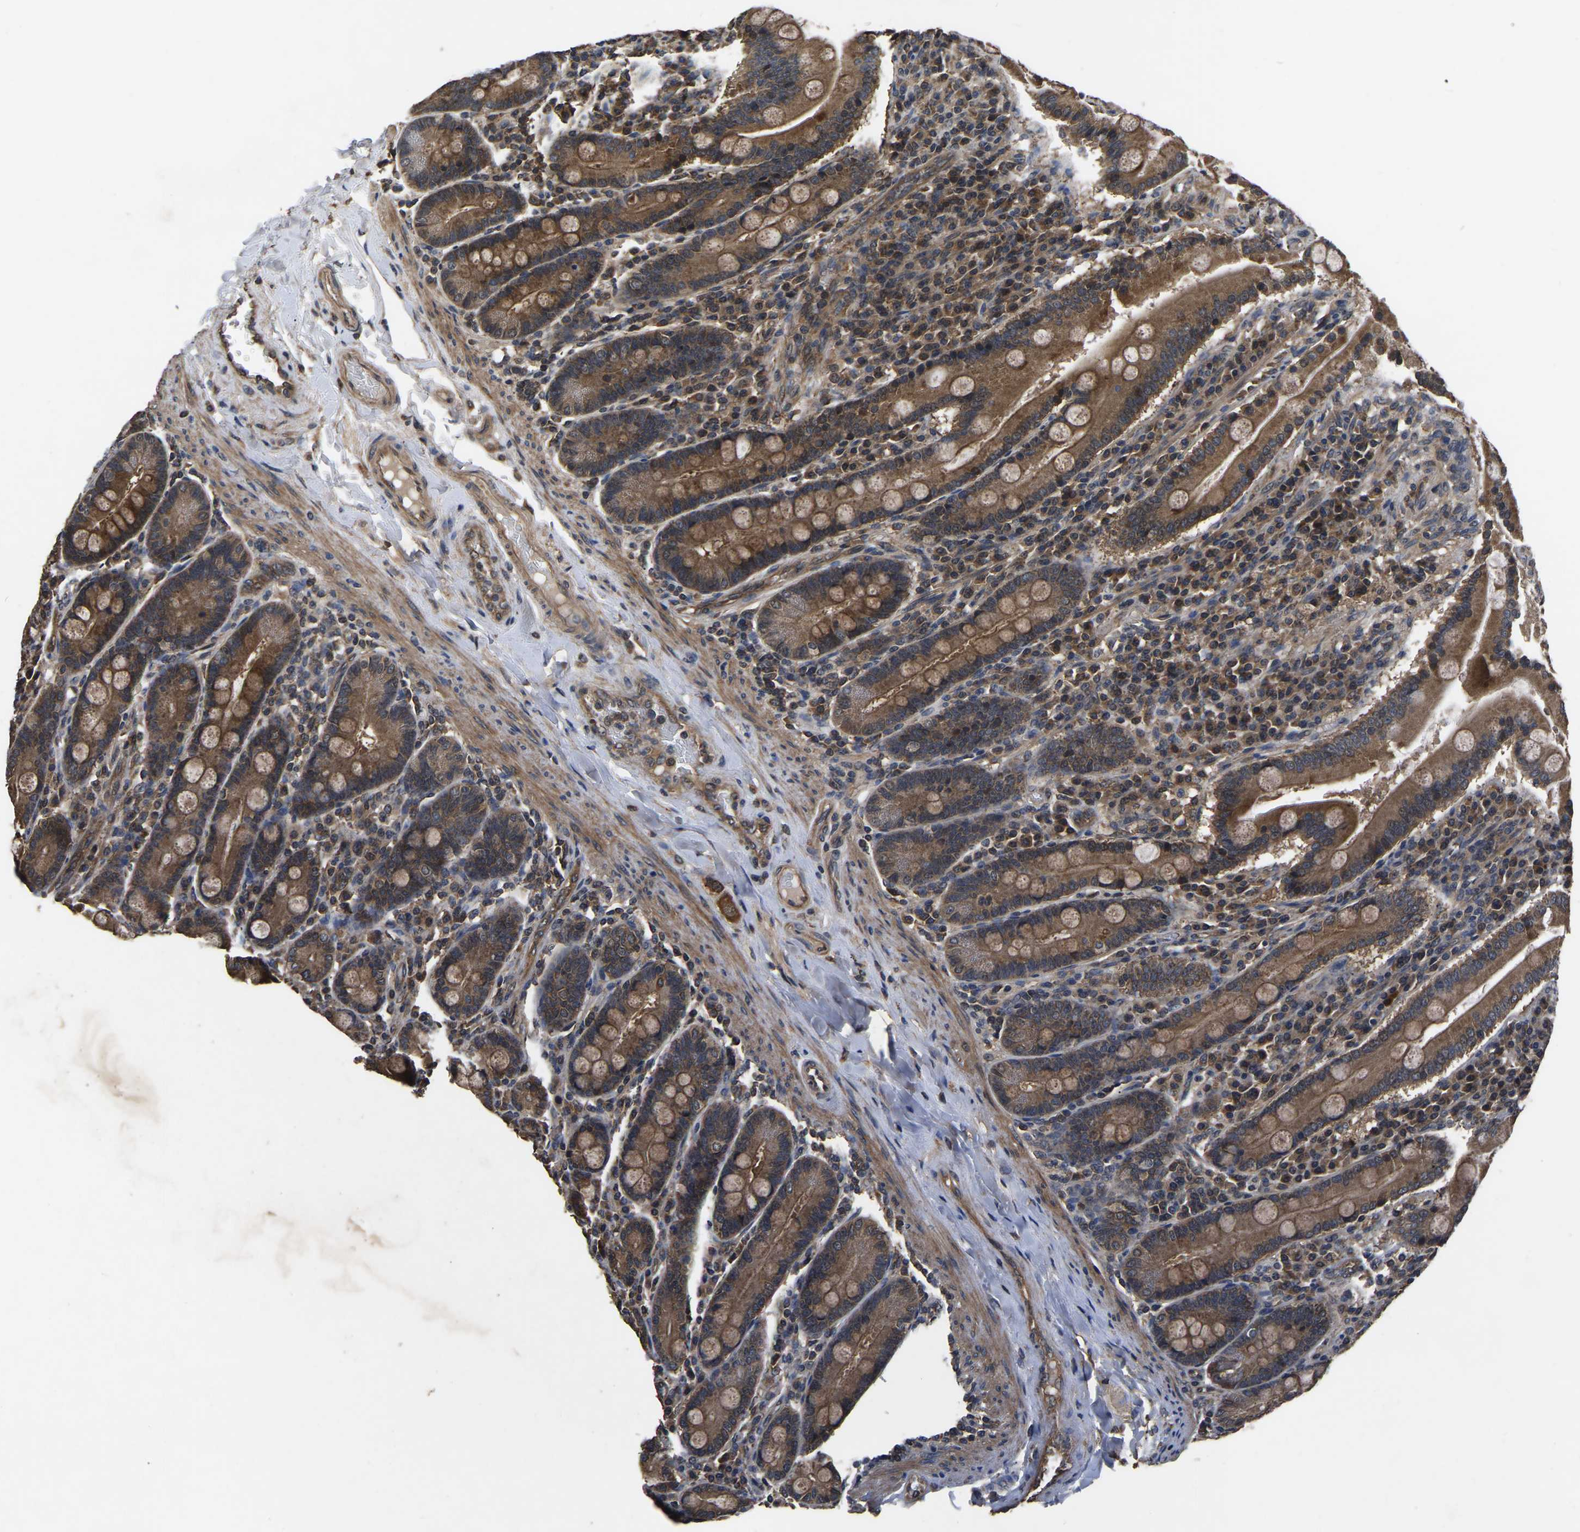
{"staining": {"intensity": "strong", "quantity": ">75%", "location": "cytoplasmic/membranous"}, "tissue": "duodenum", "cell_type": "Glandular cells", "image_type": "normal", "snomed": [{"axis": "morphology", "description": "Normal tissue, NOS"}, {"axis": "topography", "description": "Duodenum"}], "caption": "Protein expression by IHC shows strong cytoplasmic/membranous positivity in about >75% of glandular cells in unremarkable duodenum.", "gene": "CRYZL1", "patient": {"sex": "male", "age": 50}}